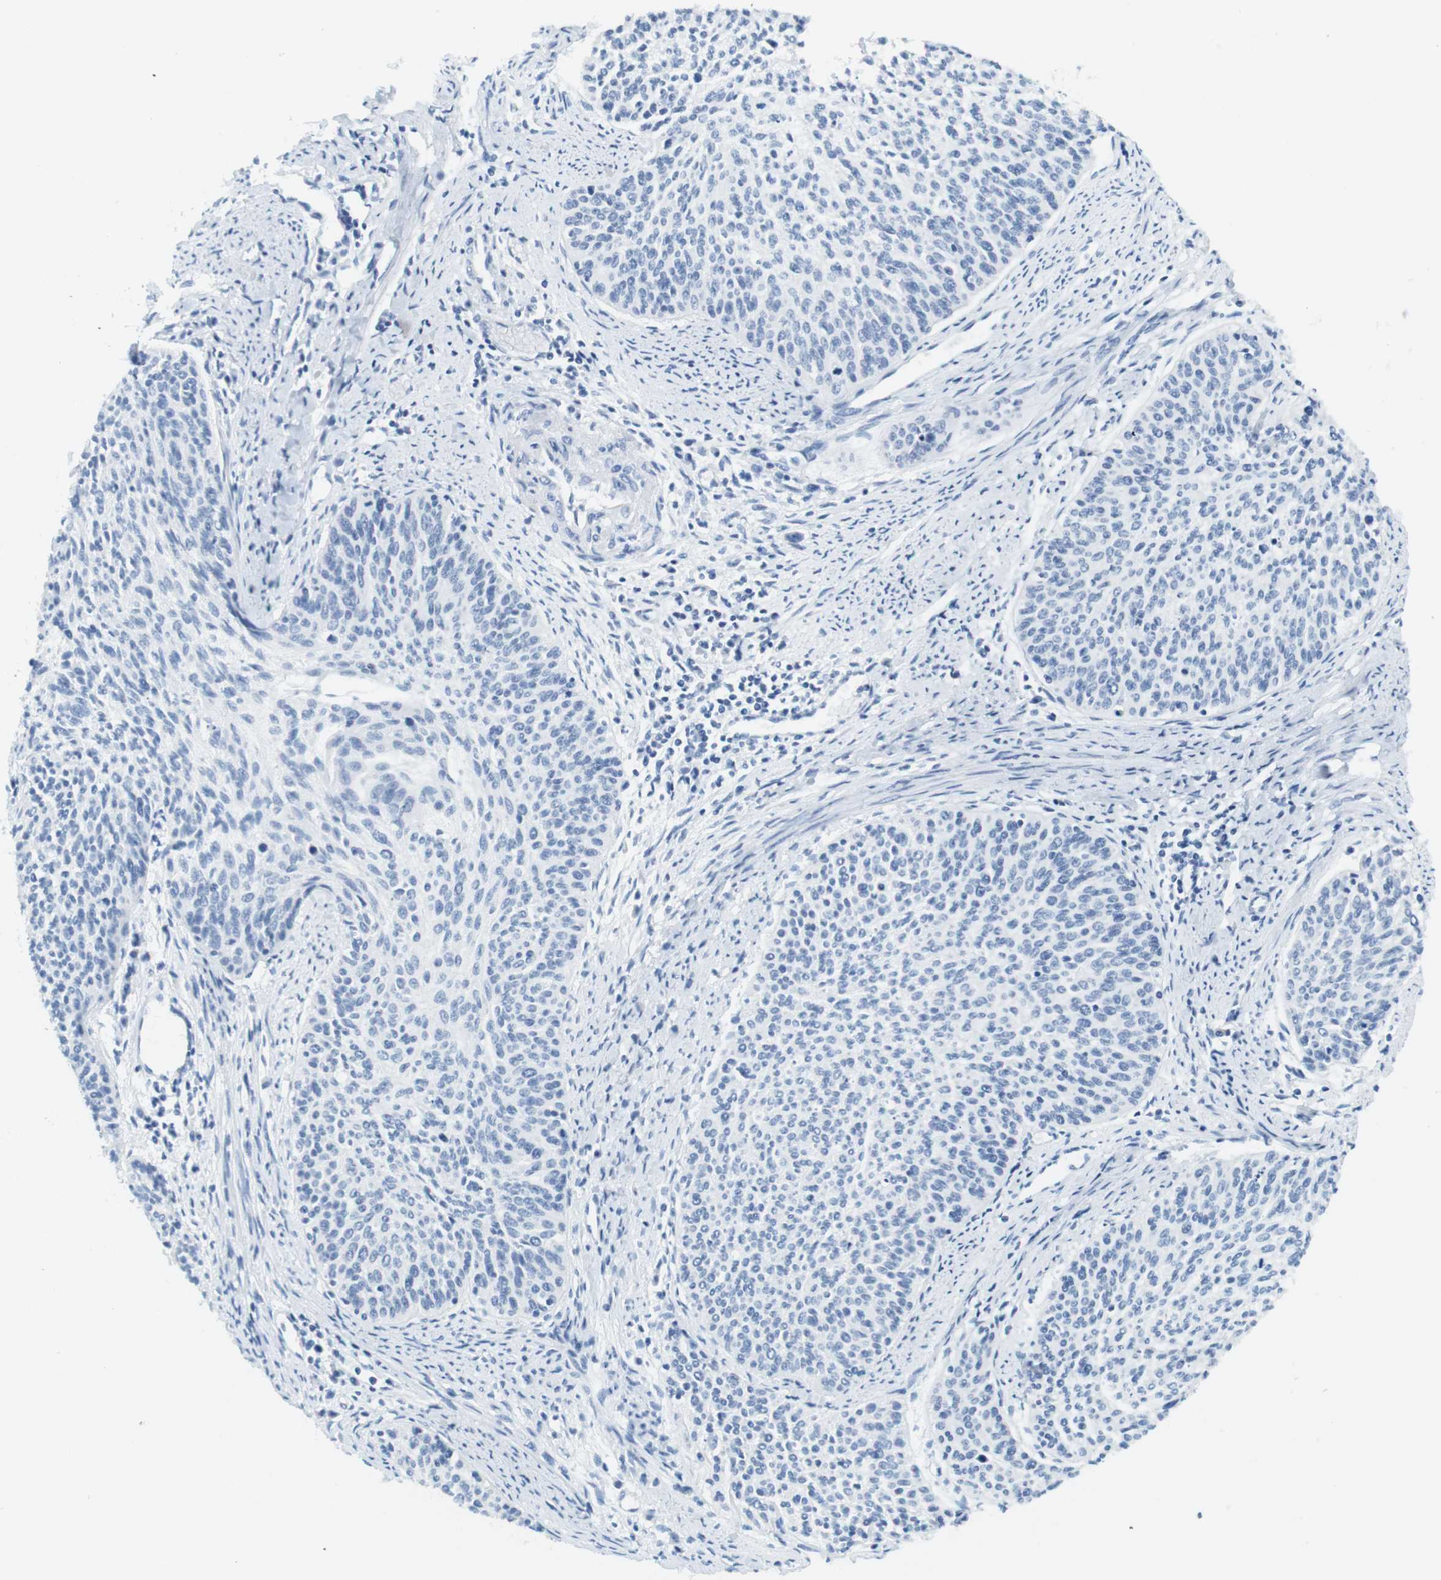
{"staining": {"intensity": "negative", "quantity": "none", "location": "none"}, "tissue": "cervical cancer", "cell_type": "Tumor cells", "image_type": "cancer", "snomed": [{"axis": "morphology", "description": "Squamous cell carcinoma, NOS"}, {"axis": "topography", "description": "Cervix"}], "caption": "Immunohistochemical staining of human cervical cancer displays no significant expression in tumor cells. (Stains: DAB immunohistochemistry with hematoxylin counter stain, Microscopy: brightfield microscopy at high magnification).", "gene": "CYP2C9", "patient": {"sex": "female", "age": 55}}